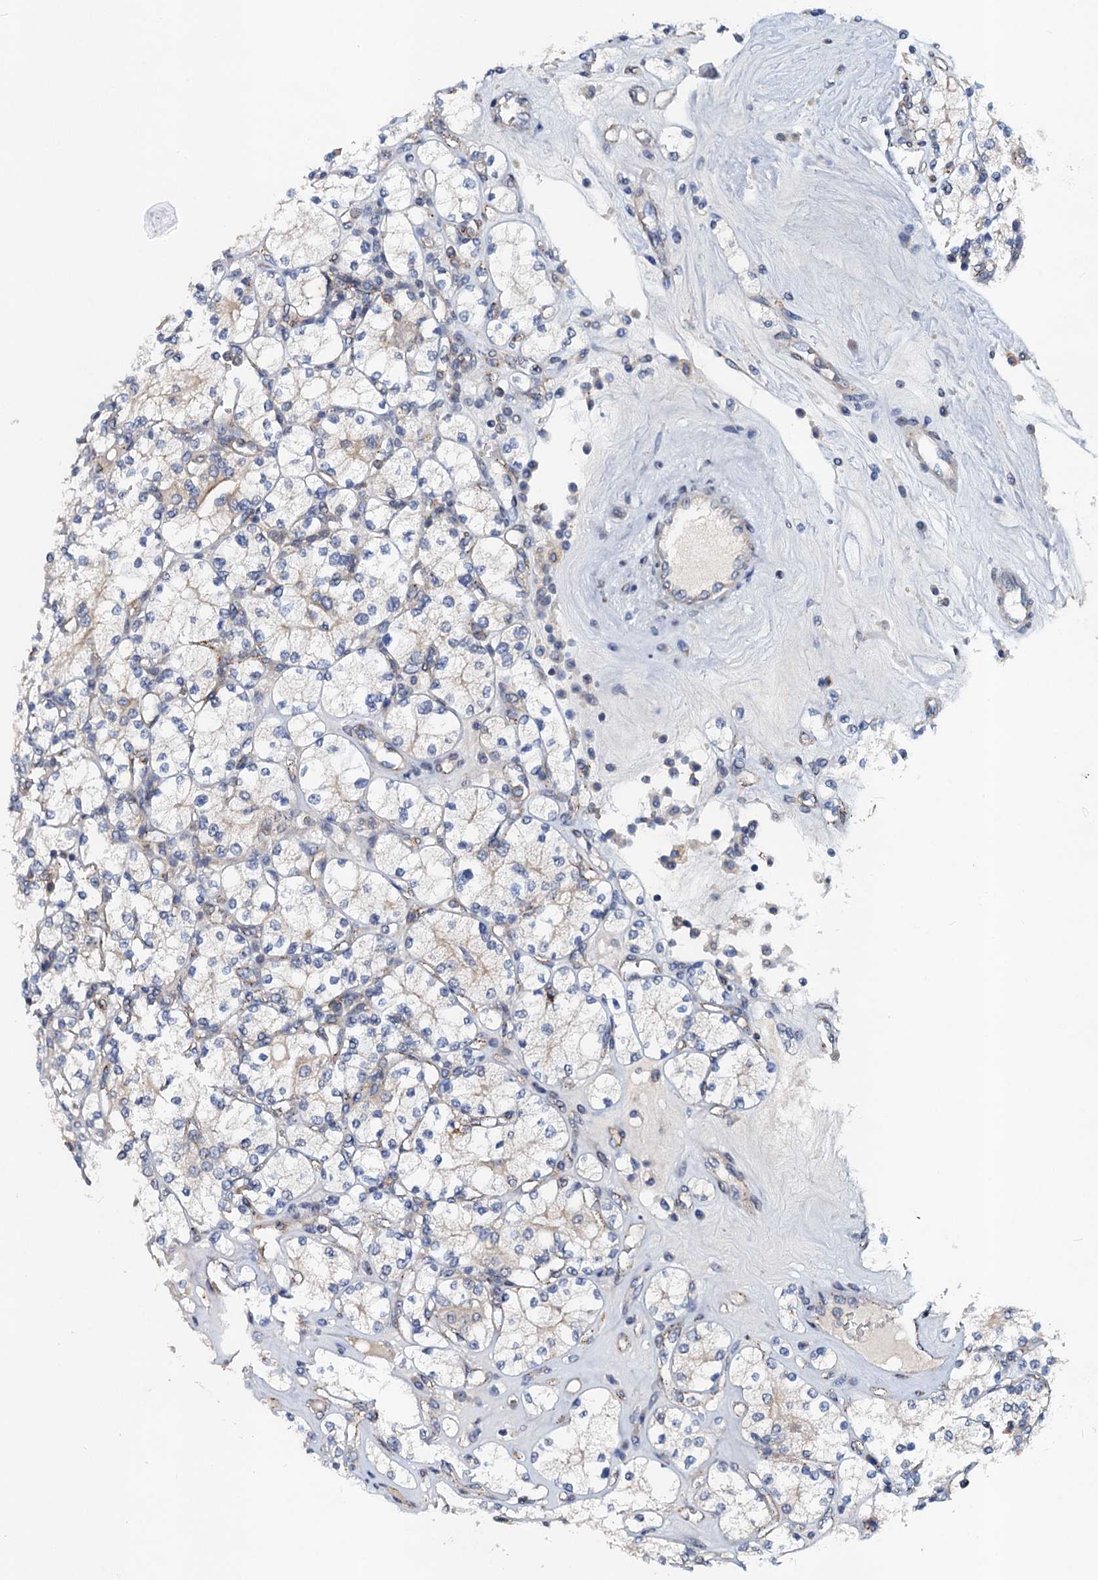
{"staining": {"intensity": "weak", "quantity": "<25%", "location": "cytoplasmic/membranous"}, "tissue": "renal cancer", "cell_type": "Tumor cells", "image_type": "cancer", "snomed": [{"axis": "morphology", "description": "Adenocarcinoma, NOS"}, {"axis": "topography", "description": "Kidney"}], "caption": "Tumor cells show no significant protein positivity in renal cancer (adenocarcinoma). (DAB (3,3'-diaminobenzidine) immunohistochemistry, high magnification).", "gene": "NBEA", "patient": {"sex": "male", "age": 77}}